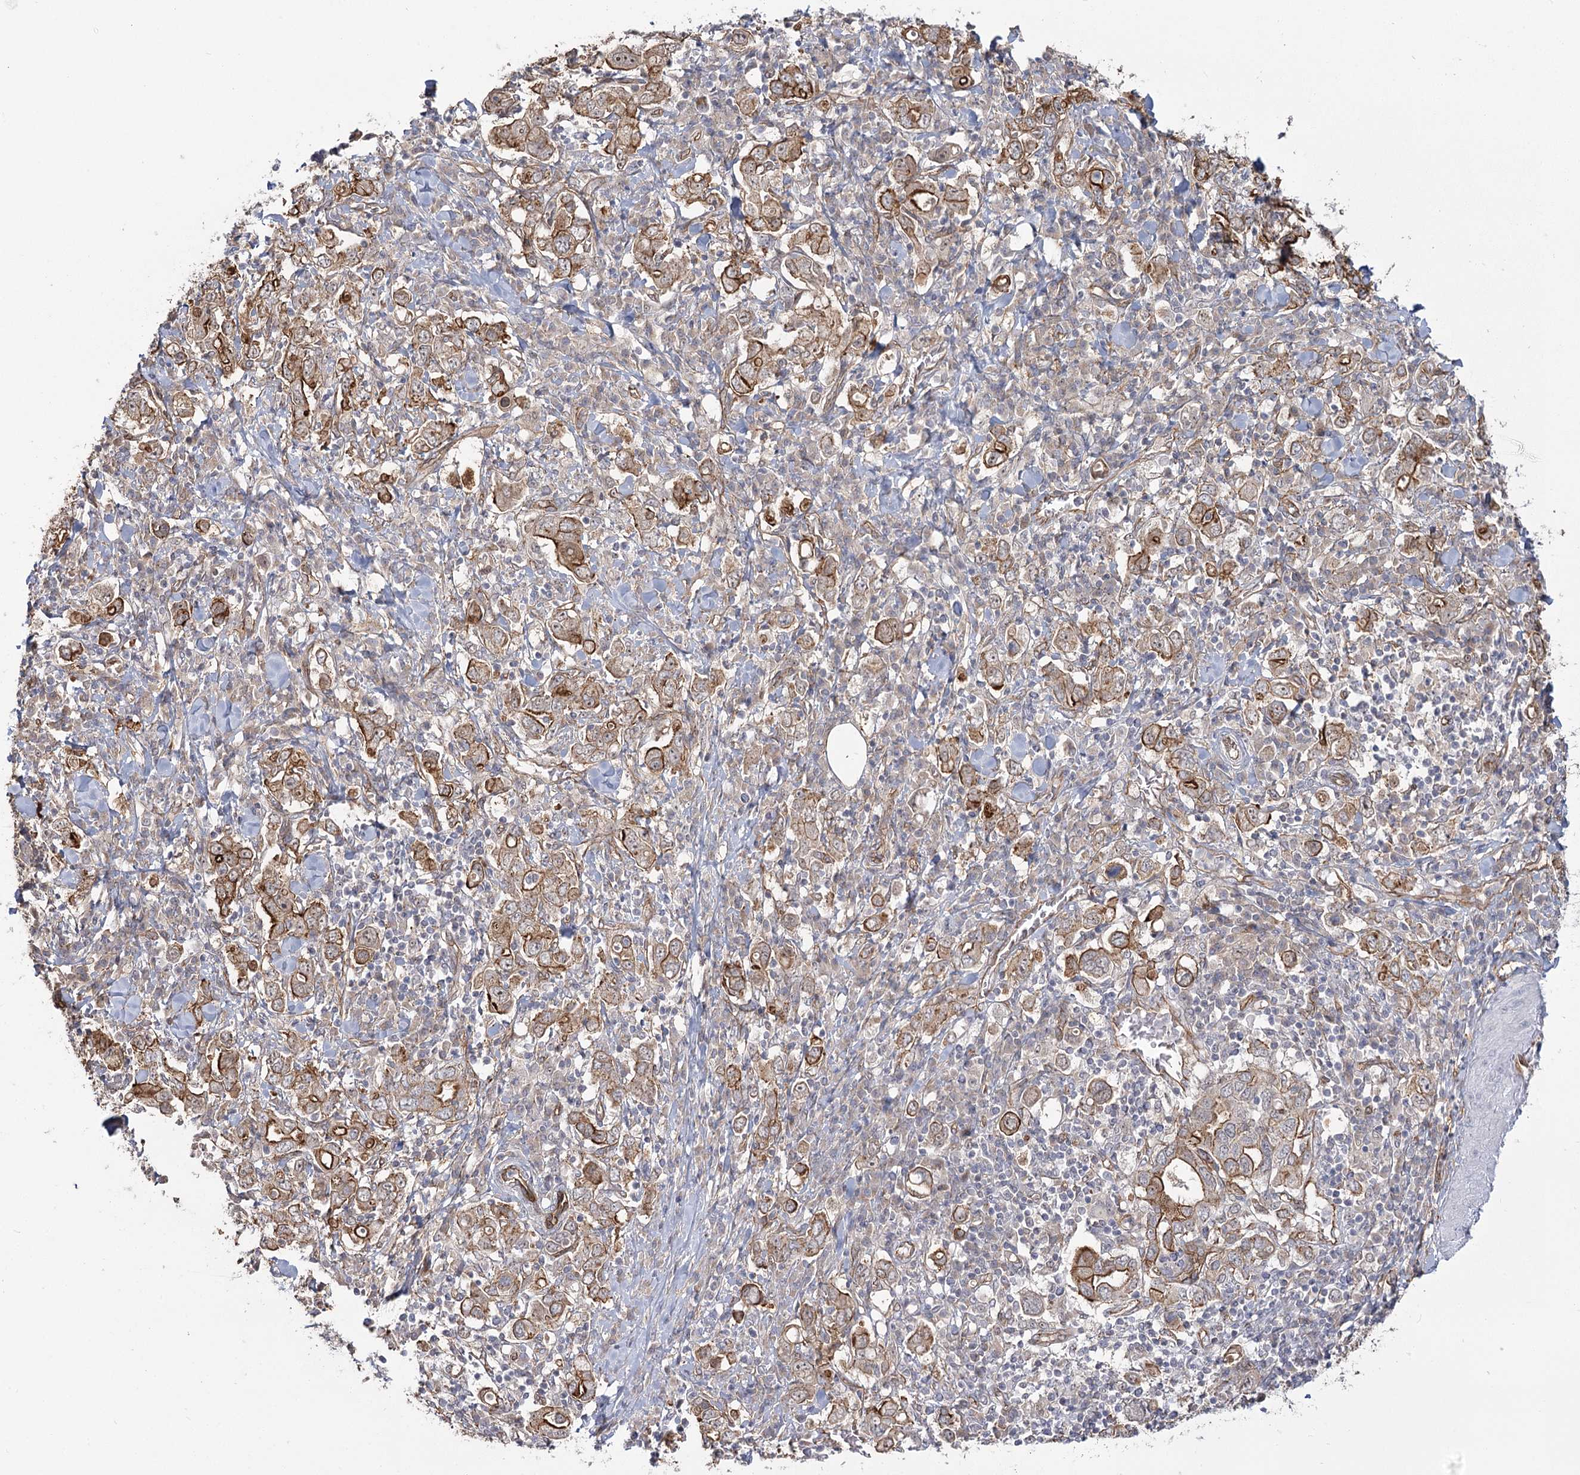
{"staining": {"intensity": "strong", "quantity": "25%-75%", "location": "cytoplasmic/membranous"}, "tissue": "stomach cancer", "cell_type": "Tumor cells", "image_type": "cancer", "snomed": [{"axis": "morphology", "description": "Adenocarcinoma, NOS"}, {"axis": "topography", "description": "Stomach, upper"}], "caption": "Immunohistochemical staining of human adenocarcinoma (stomach) reveals strong cytoplasmic/membranous protein staining in approximately 25%-75% of tumor cells. The staining was performed using DAB, with brown indicating positive protein expression. Nuclei are stained blue with hematoxylin.", "gene": "RPP14", "patient": {"sex": "male", "age": 62}}